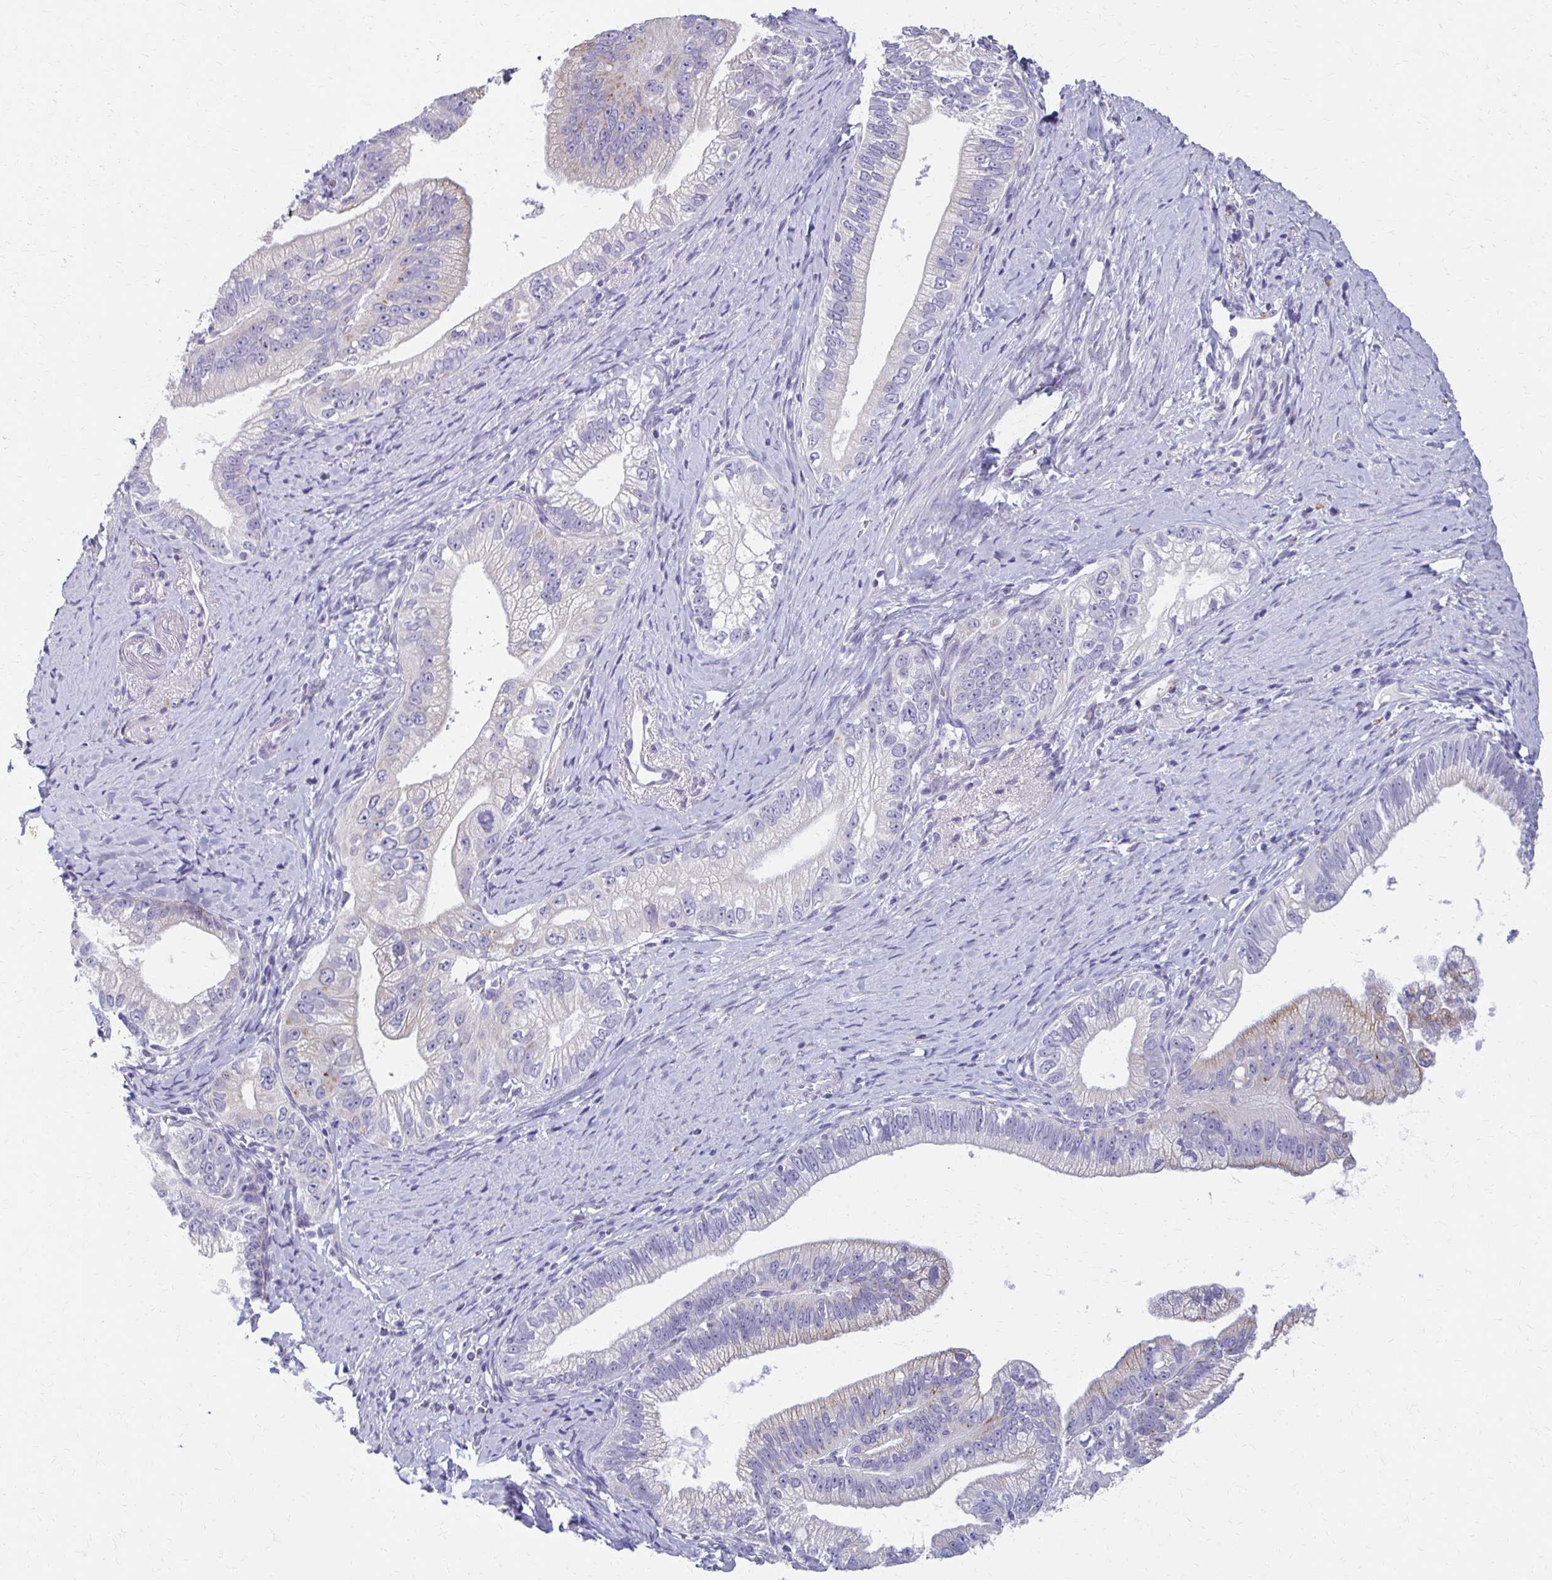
{"staining": {"intensity": "negative", "quantity": "none", "location": "none"}, "tissue": "pancreatic cancer", "cell_type": "Tumor cells", "image_type": "cancer", "snomed": [{"axis": "morphology", "description": "Adenocarcinoma, NOS"}, {"axis": "topography", "description": "Pancreas"}], "caption": "IHC of human adenocarcinoma (pancreatic) reveals no staining in tumor cells. (Stains: DAB immunohistochemistry with hematoxylin counter stain, Microscopy: brightfield microscopy at high magnification).", "gene": "BBS12", "patient": {"sex": "male", "age": 70}}